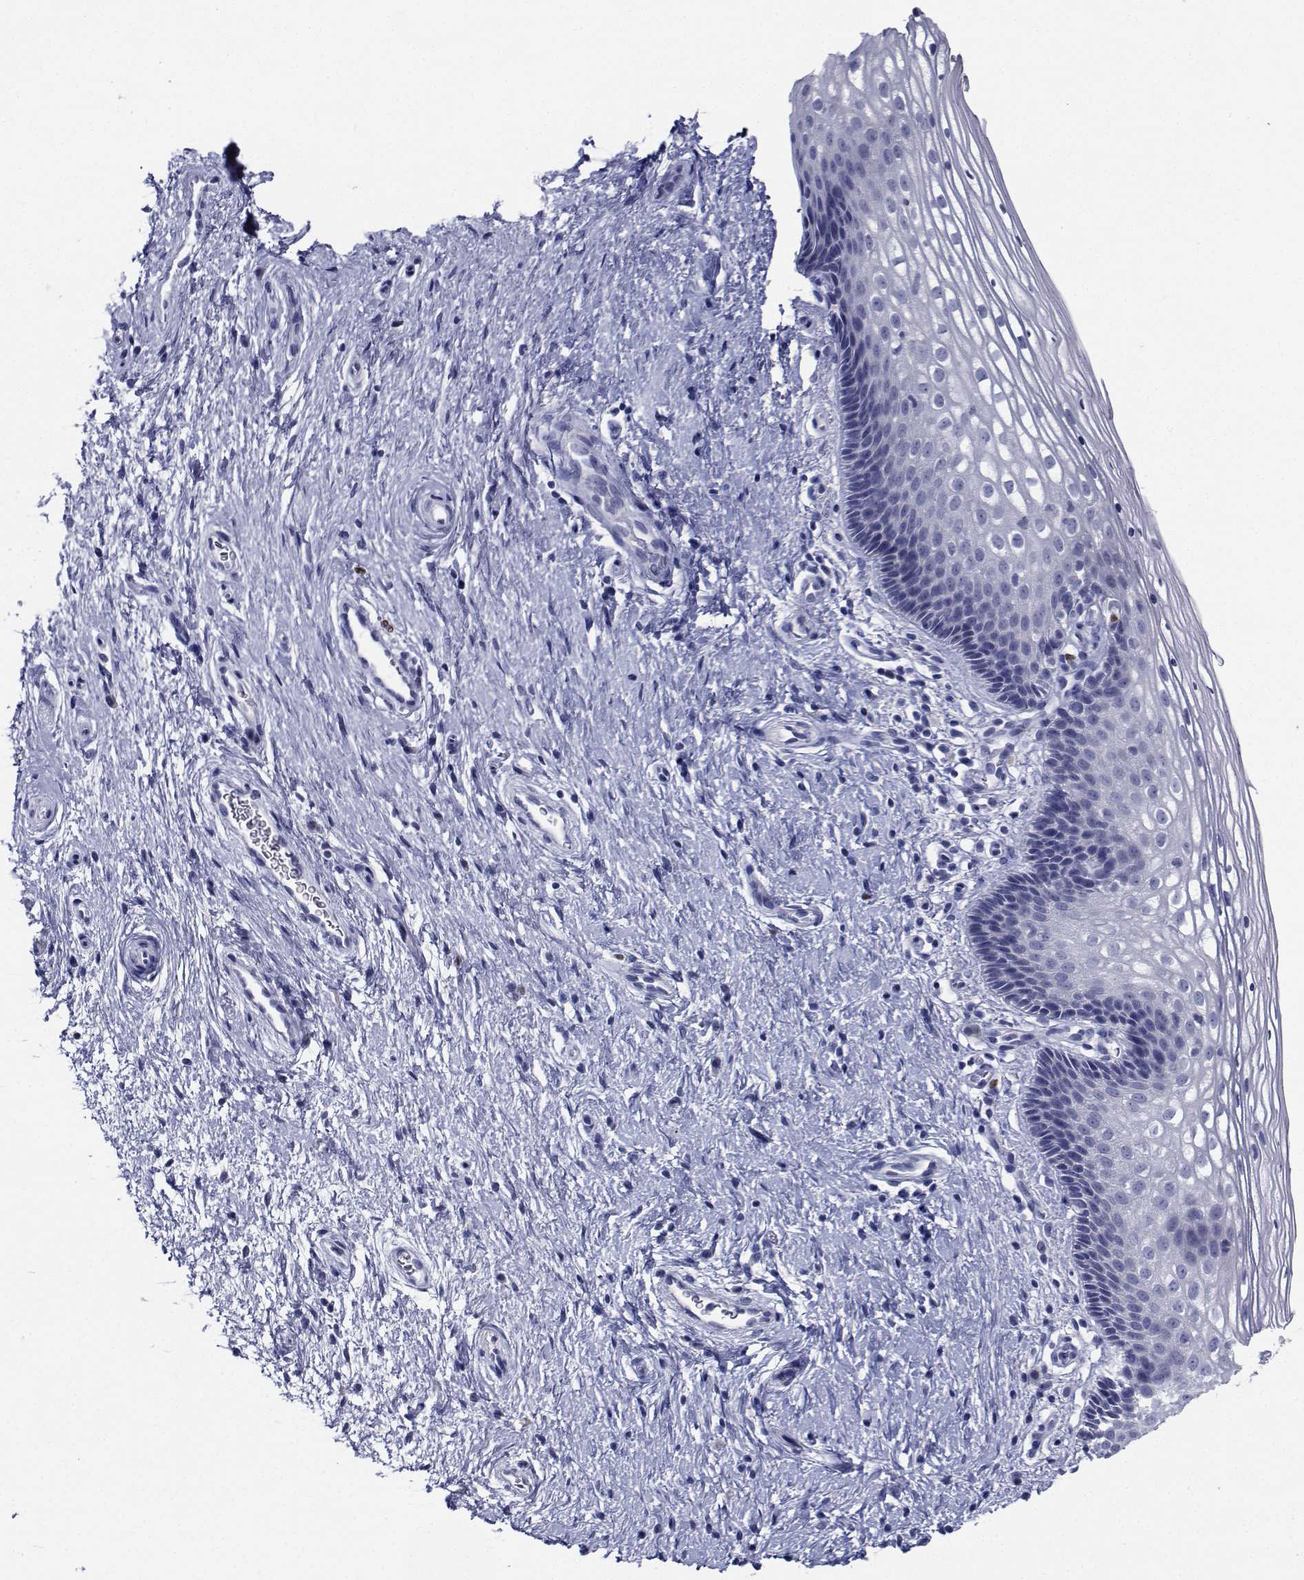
{"staining": {"intensity": "negative", "quantity": "none", "location": "none"}, "tissue": "cervix", "cell_type": "Glandular cells", "image_type": "normal", "snomed": [{"axis": "morphology", "description": "Normal tissue, NOS"}, {"axis": "topography", "description": "Cervix"}], "caption": "Immunohistochemical staining of unremarkable cervix exhibits no significant staining in glandular cells. (DAB immunohistochemistry (IHC) with hematoxylin counter stain).", "gene": "PLXNA4", "patient": {"sex": "female", "age": 34}}